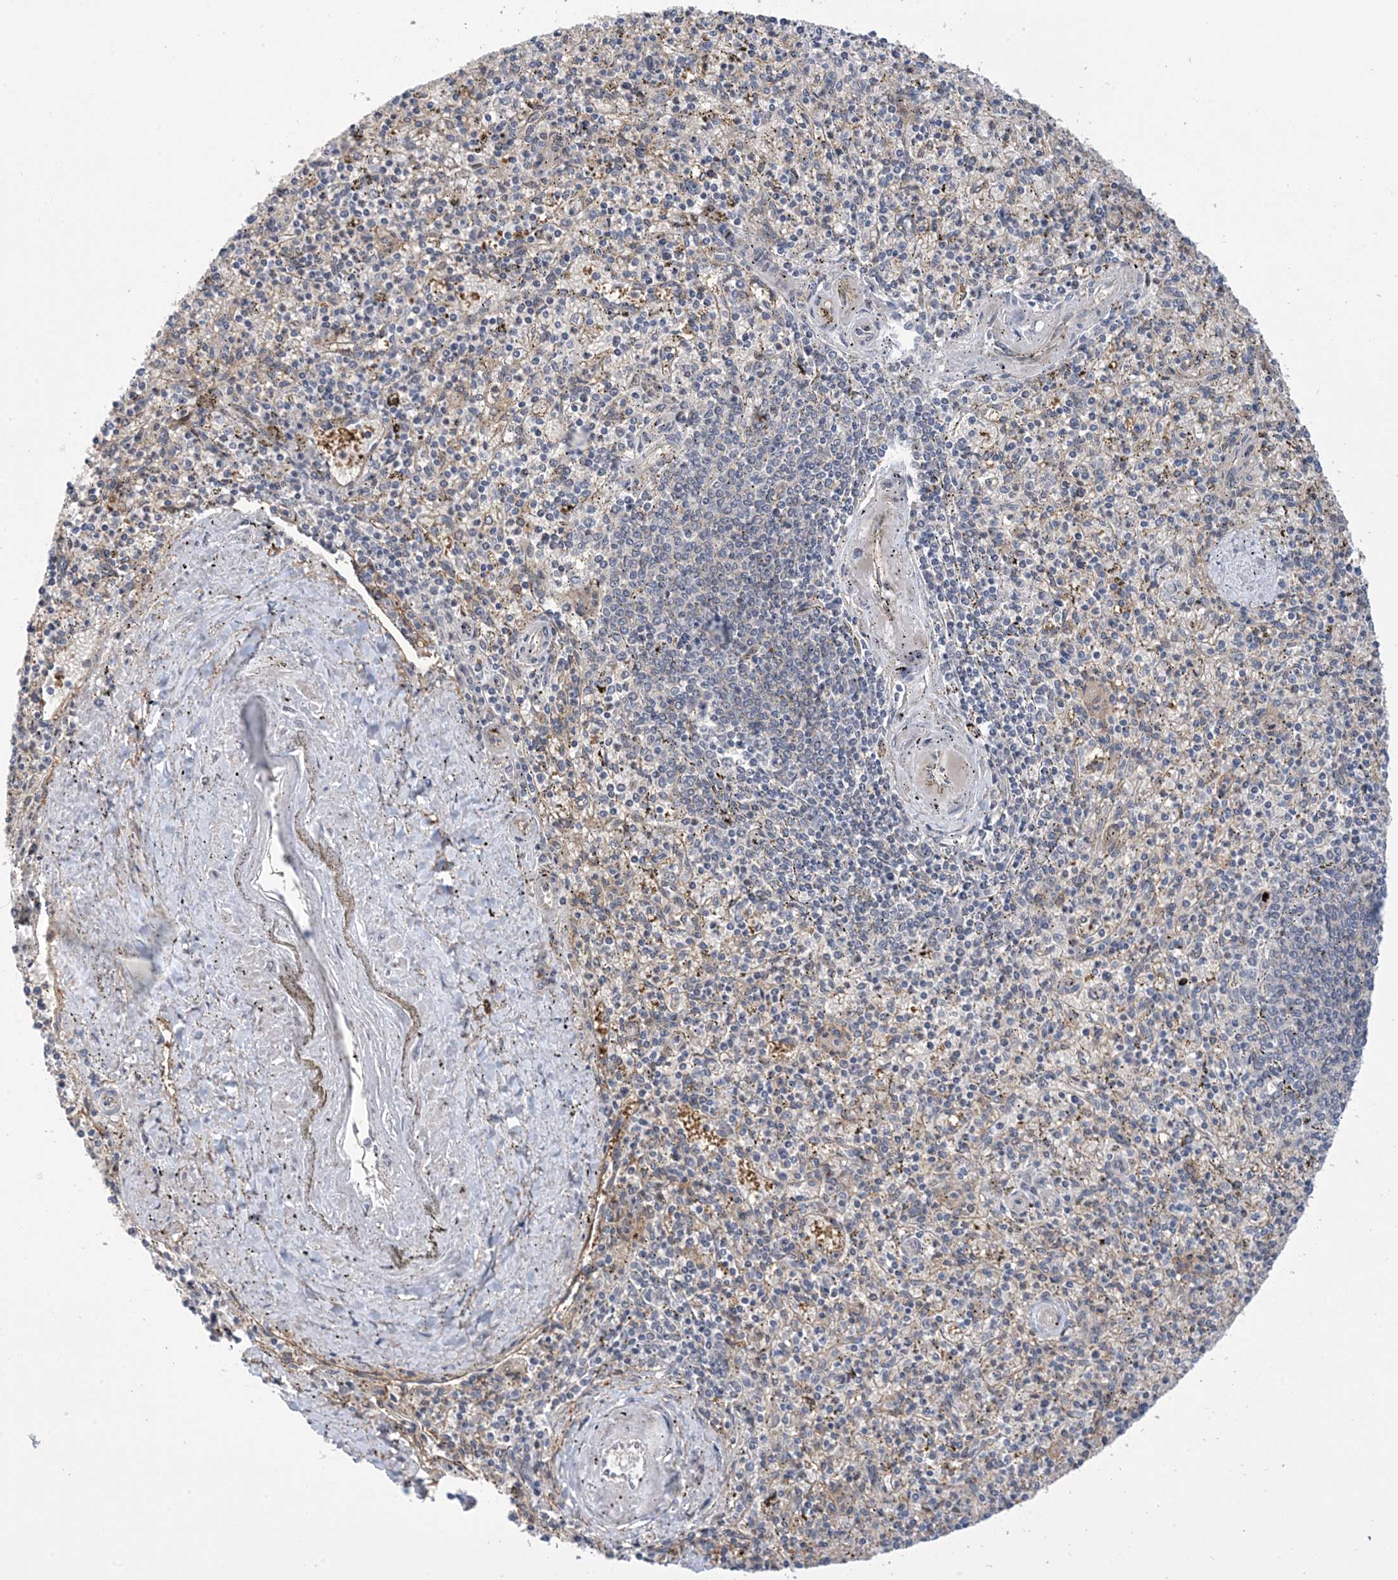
{"staining": {"intensity": "negative", "quantity": "none", "location": "none"}, "tissue": "spleen", "cell_type": "Cells in red pulp", "image_type": "normal", "snomed": [{"axis": "morphology", "description": "Normal tissue, NOS"}, {"axis": "topography", "description": "Spleen"}], "caption": "Immunohistochemistry (IHC) image of benign spleen stained for a protein (brown), which exhibits no staining in cells in red pulp.", "gene": "ZNF8", "patient": {"sex": "male", "age": 72}}